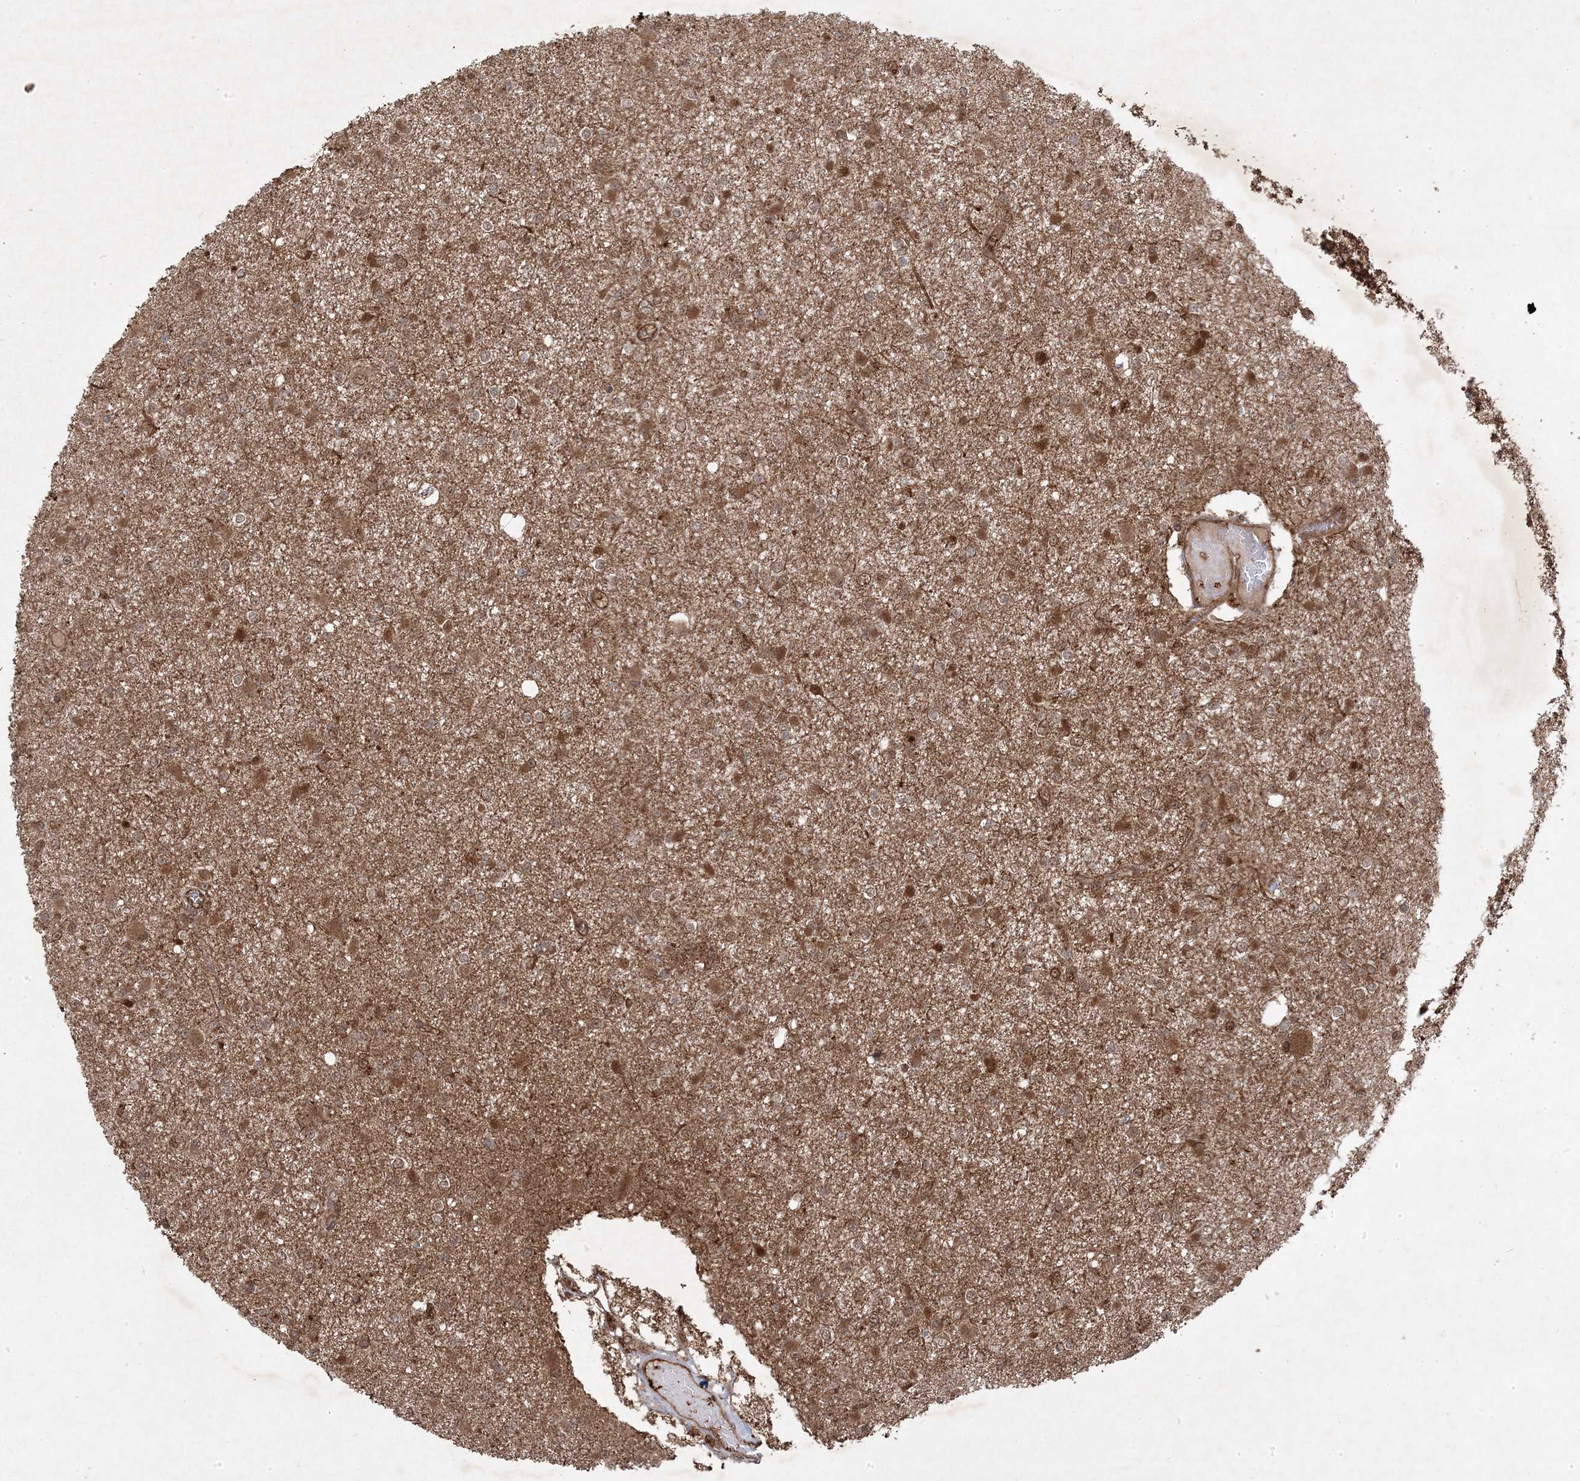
{"staining": {"intensity": "moderate", "quantity": ">75%", "location": "cytoplasmic/membranous,nuclear"}, "tissue": "glioma", "cell_type": "Tumor cells", "image_type": "cancer", "snomed": [{"axis": "morphology", "description": "Glioma, malignant, Low grade"}, {"axis": "topography", "description": "Brain"}], "caption": "A medium amount of moderate cytoplasmic/membranous and nuclear positivity is present in approximately >75% of tumor cells in malignant low-grade glioma tissue.", "gene": "PLEKHM2", "patient": {"sex": "female", "age": 22}}